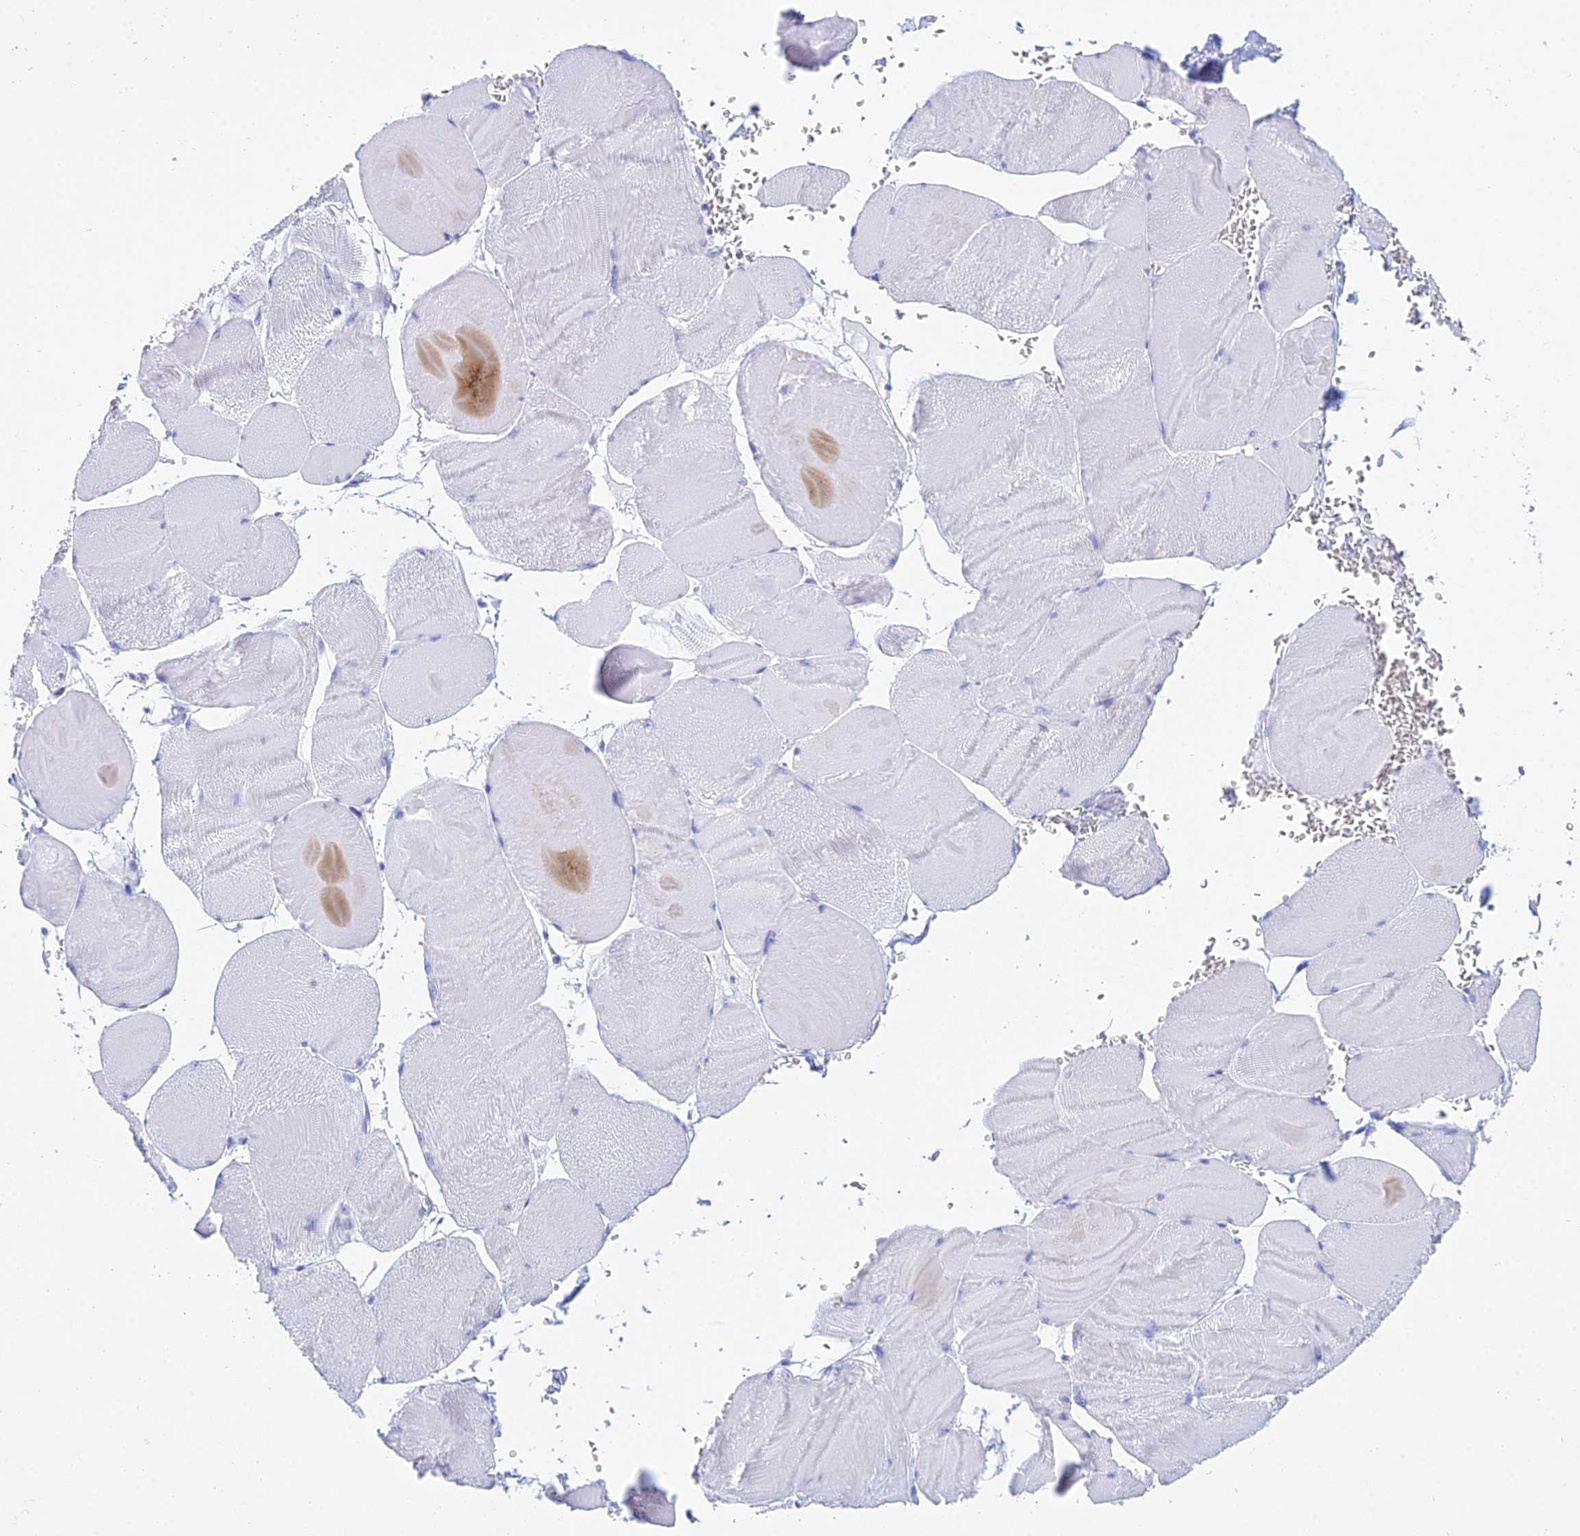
{"staining": {"intensity": "moderate", "quantity": "<25%", "location": "cytoplasmic/membranous"}, "tissue": "skeletal muscle", "cell_type": "Myocytes", "image_type": "normal", "snomed": [{"axis": "morphology", "description": "Normal tissue, NOS"}, {"axis": "morphology", "description": "Basal cell carcinoma"}, {"axis": "topography", "description": "Skeletal muscle"}], "caption": "IHC histopathology image of unremarkable skeletal muscle stained for a protein (brown), which exhibits low levels of moderate cytoplasmic/membranous expression in approximately <25% of myocytes.", "gene": "PATE4", "patient": {"sex": "female", "age": 64}}